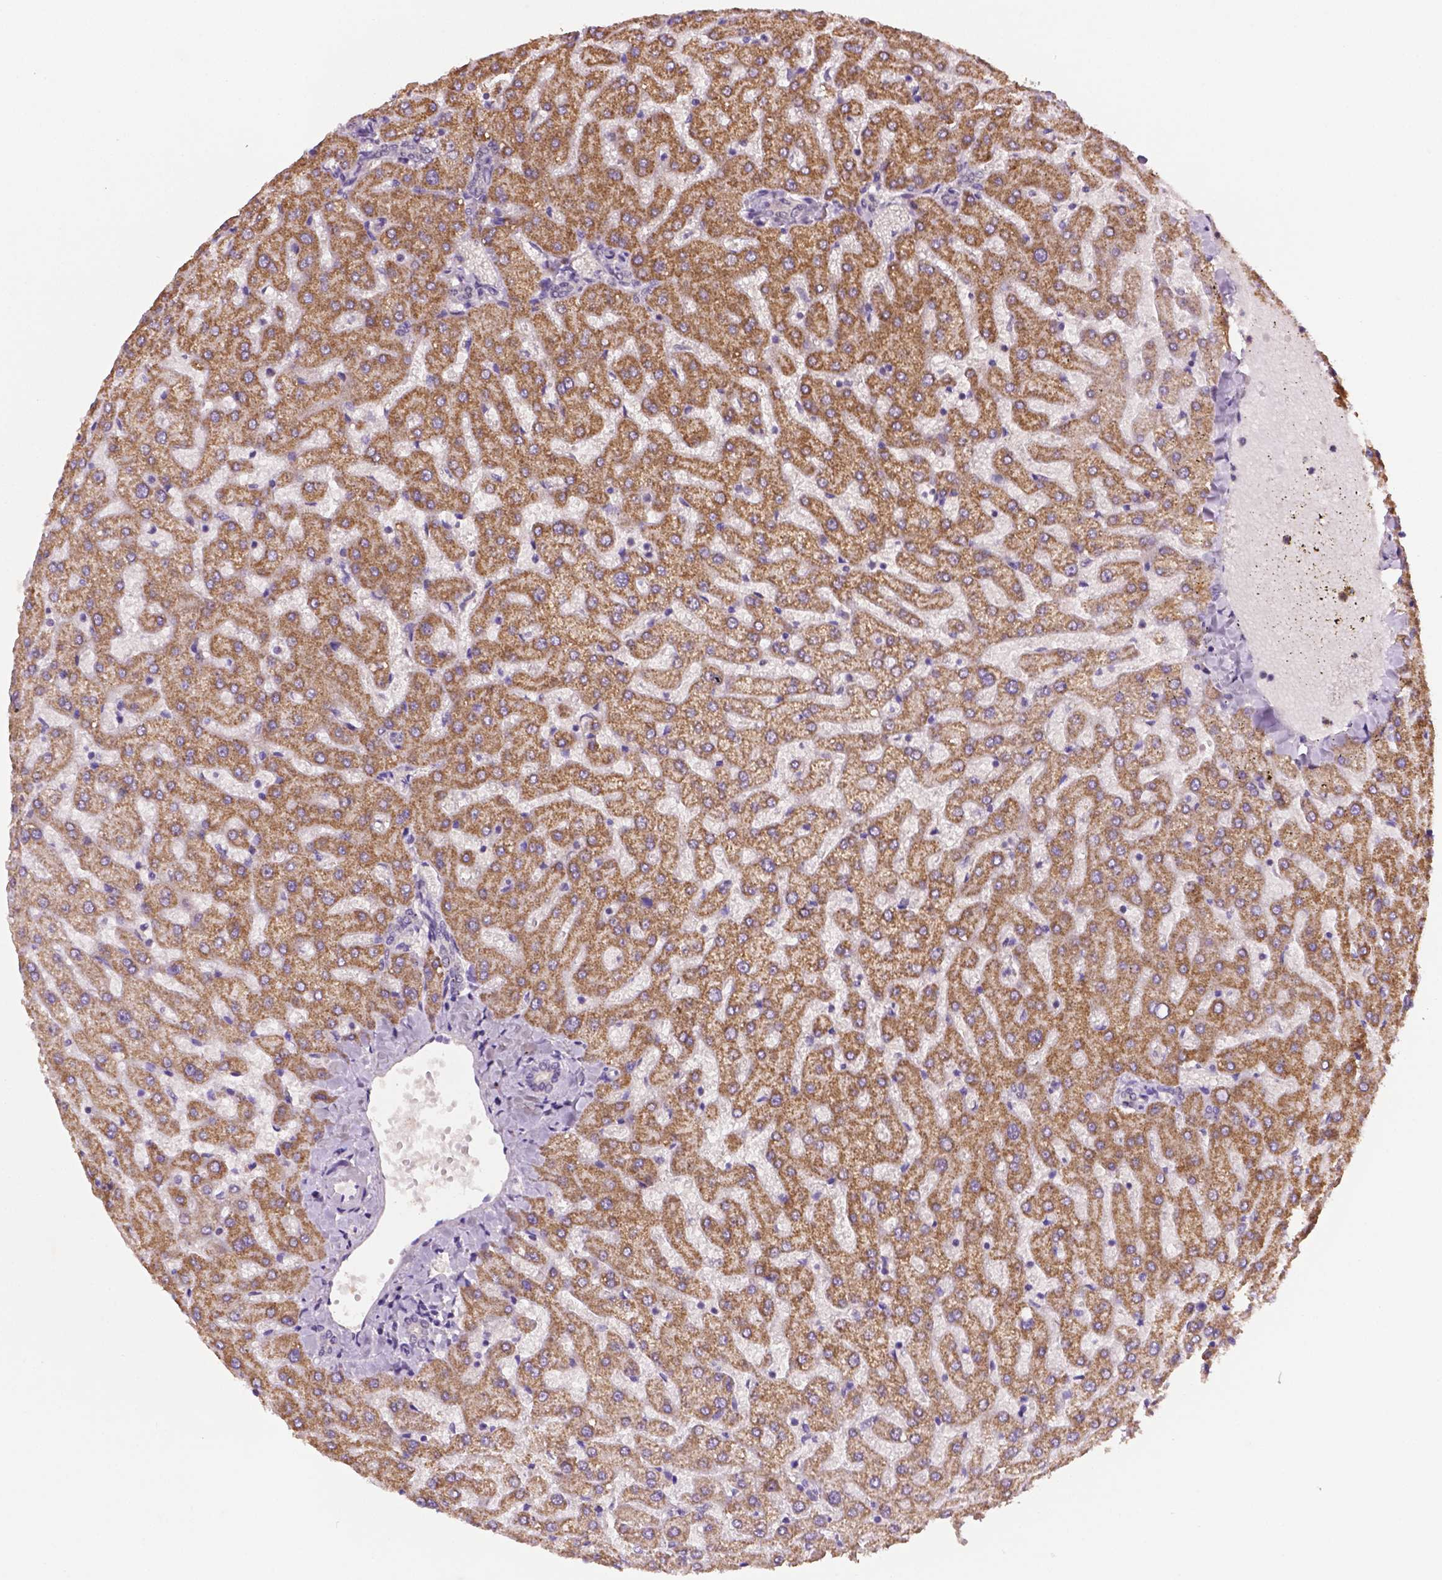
{"staining": {"intensity": "negative", "quantity": "none", "location": "none"}, "tissue": "liver", "cell_type": "Cholangiocytes", "image_type": "normal", "snomed": [{"axis": "morphology", "description": "Normal tissue, NOS"}, {"axis": "topography", "description": "Liver"}], "caption": "A high-resolution micrograph shows immunohistochemistry (IHC) staining of normal liver, which shows no significant expression in cholangiocytes. The staining was performed using DAB to visualize the protein expression in brown, while the nuclei were stained in blue with hematoxylin (Magnification: 20x).", "gene": "MROH6", "patient": {"sex": "female", "age": 50}}